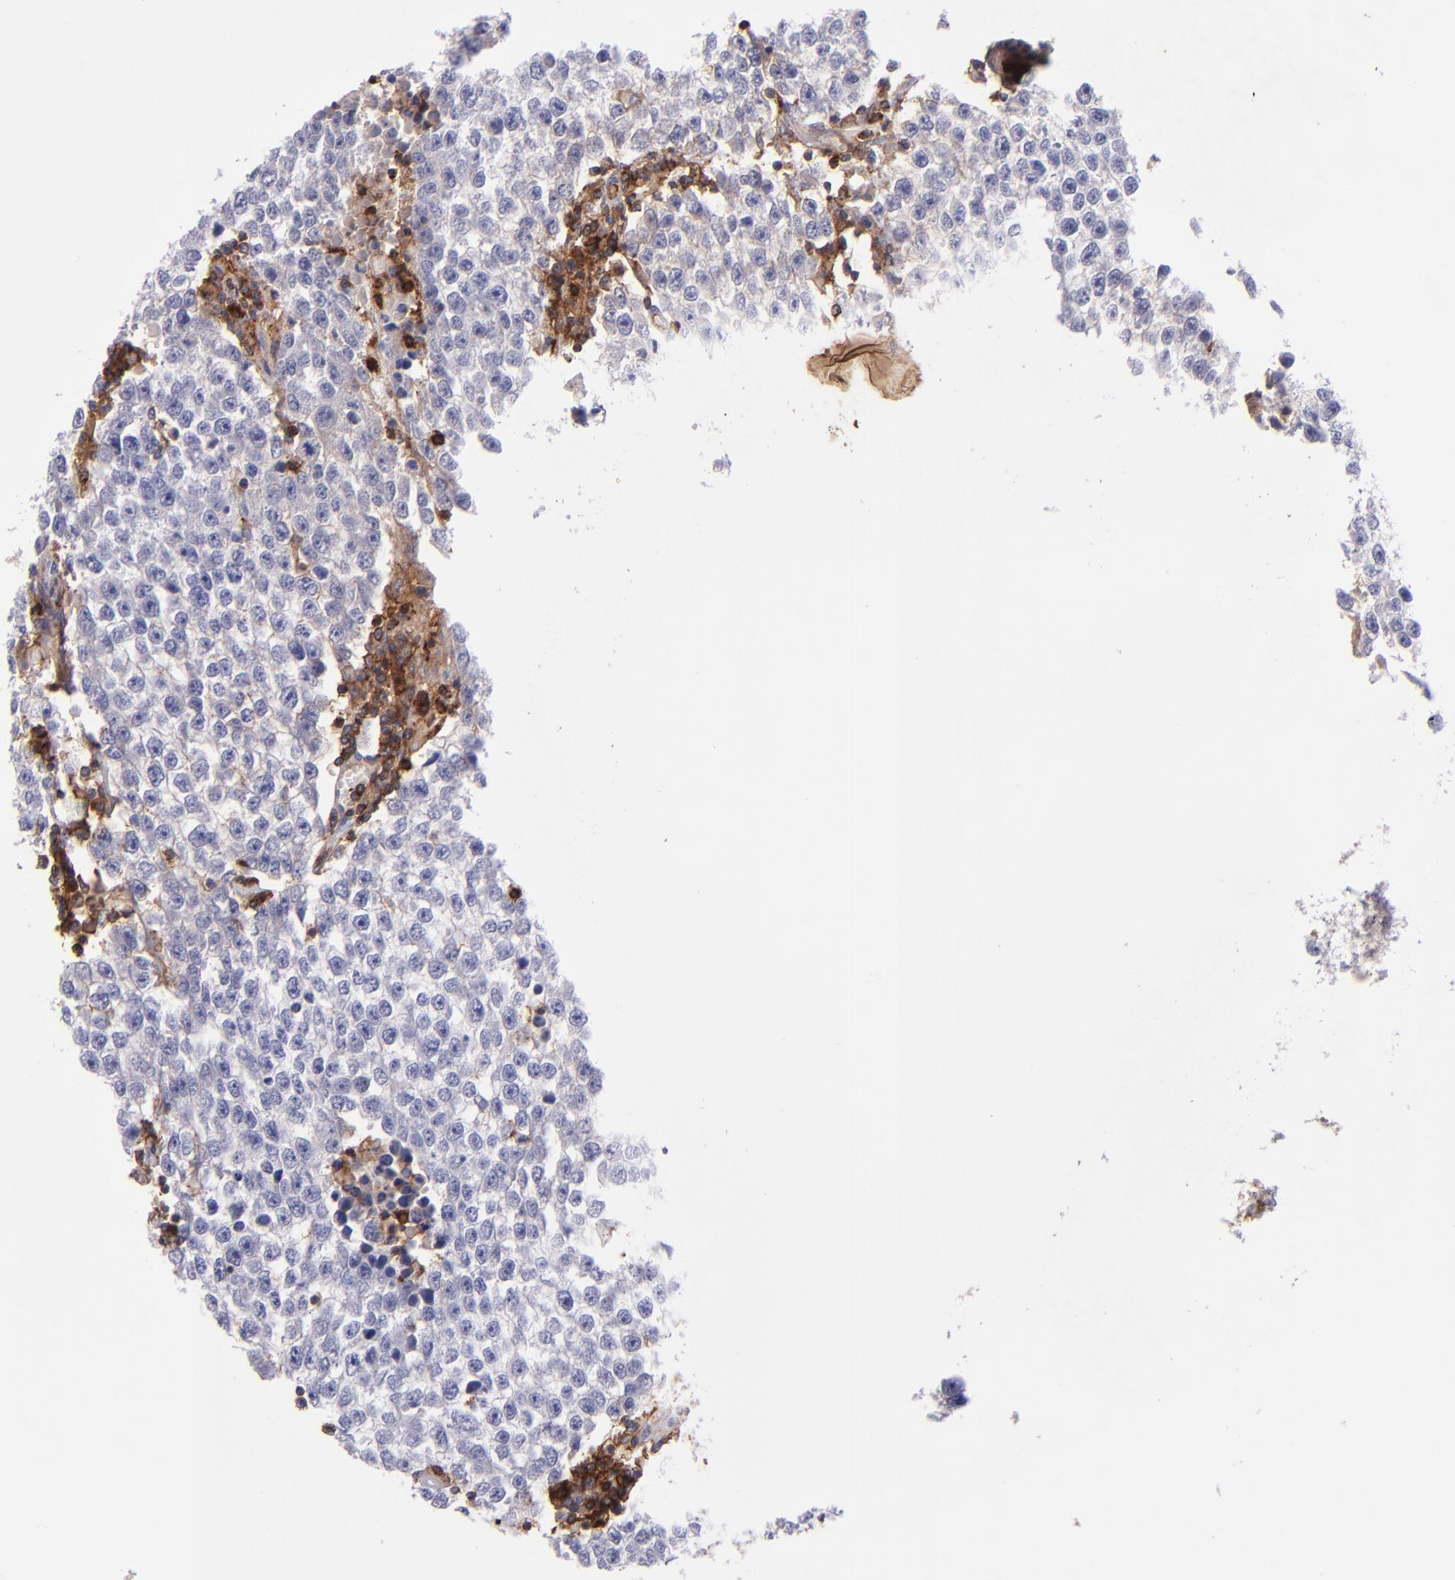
{"staining": {"intensity": "negative", "quantity": "none", "location": "none"}, "tissue": "testis cancer", "cell_type": "Tumor cells", "image_type": "cancer", "snomed": [{"axis": "morphology", "description": "Seminoma, NOS"}, {"axis": "topography", "description": "Testis"}], "caption": "The micrograph reveals no staining of tumor cells in testis cancer. The staining is performed using DAB (3,3'-diaminobenzidine) brown chromogen with nuclei counter-stained in using hematoxylin.", "gene": "ICAM3", "patient": {"sex": "male", "age": 36}}